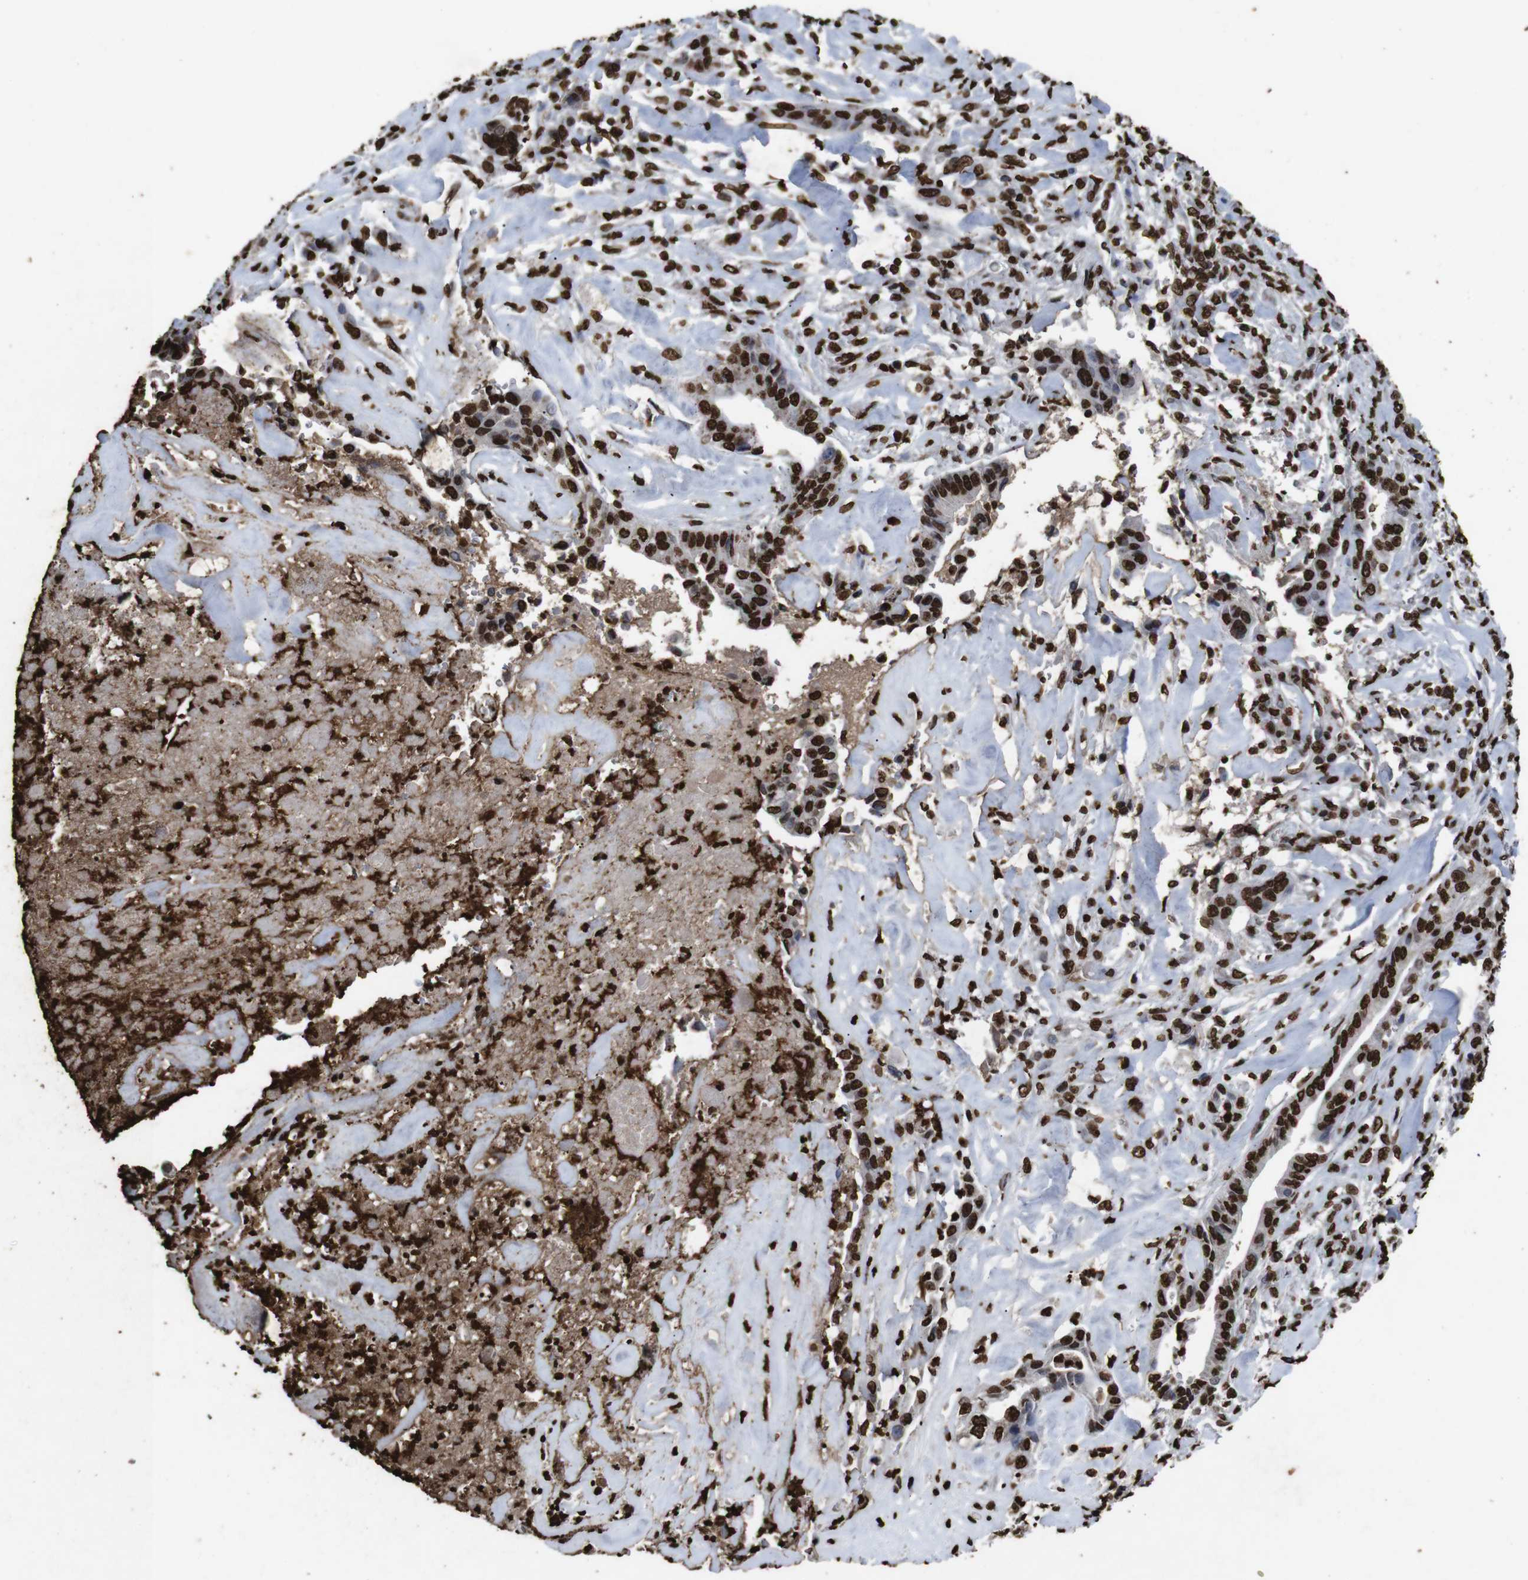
{"staining": {"intensity": "strong", "quantity": ">75%", "location": "nuclear"}, "tissue": "liver cancer", "cell_type": "Tumor cells", "image_type": "cancer", "snomed": [{"axis": "morphology", "description": "Cholangiocarcinoma"}, {"axis": "topography", "description": "Liver"}], "caption": "This photomicrograph reveals liver cancer stained with IHC to label a protein in brown. The nuclear of tumor cells show strong positivity for the protein. Nuclei are counter-stained blue.", "gene": "MDM2", "patient": {"sex": "female", "age": 67}}